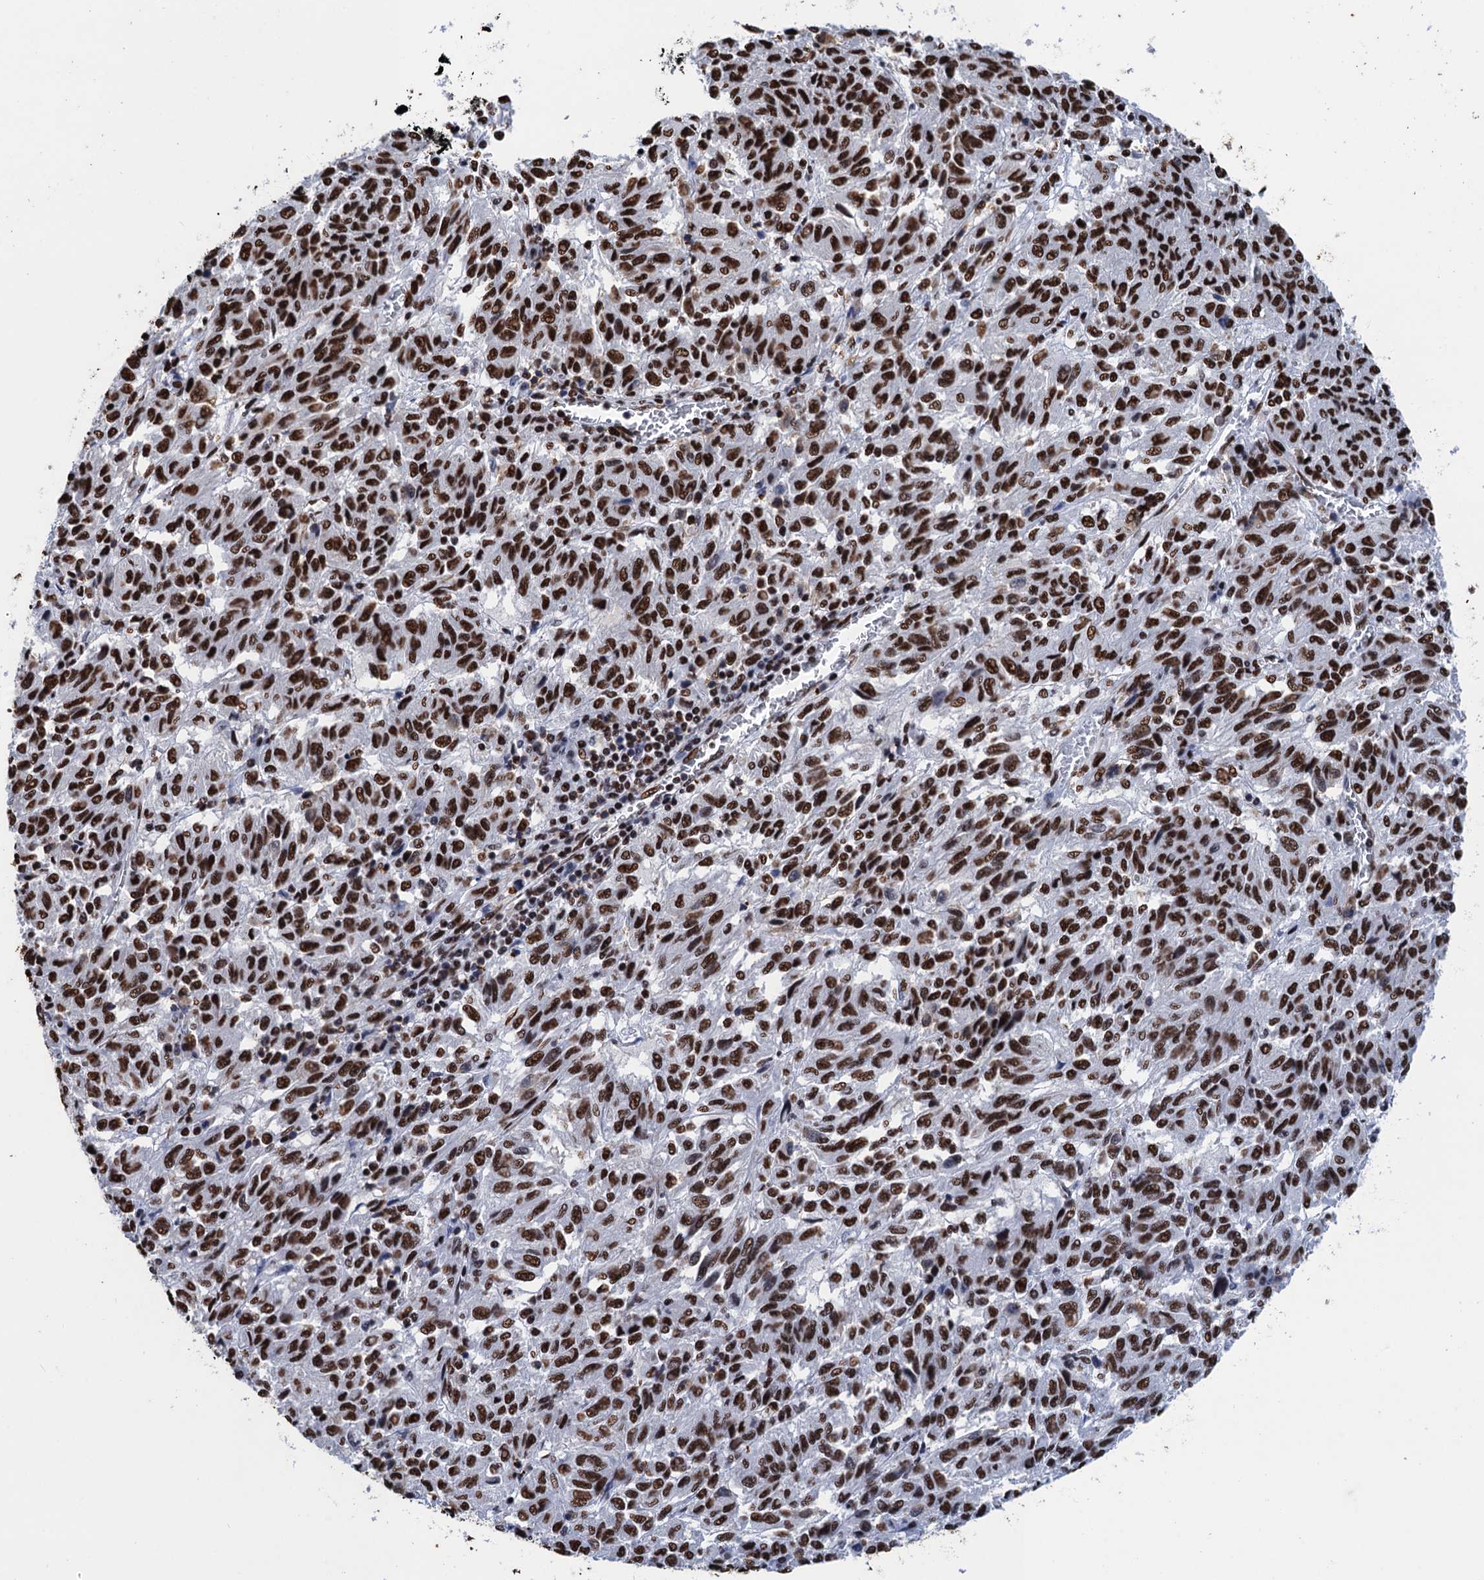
{"staining": {"intensity": "strong", "quantity": ">75%", "location": "nuclear"}, "tissue": "melanoma", "cell_type": "Tumor cells", "image_type": "cancer", "snomed": [{"axis": "morphology", "description": "Malignant melanoma, Metastatic site"}, {"axis": "topography", "description": "Lung"}], "caption": "Protein expression analysis of melanoma shows strong nuclear positivity in about >75% of tumor cells. (DAB IHC, brown staining for protein, blue staining for nuclei).", "gene": "UBA2", "patient": {"sex": "male", "age": 64}}